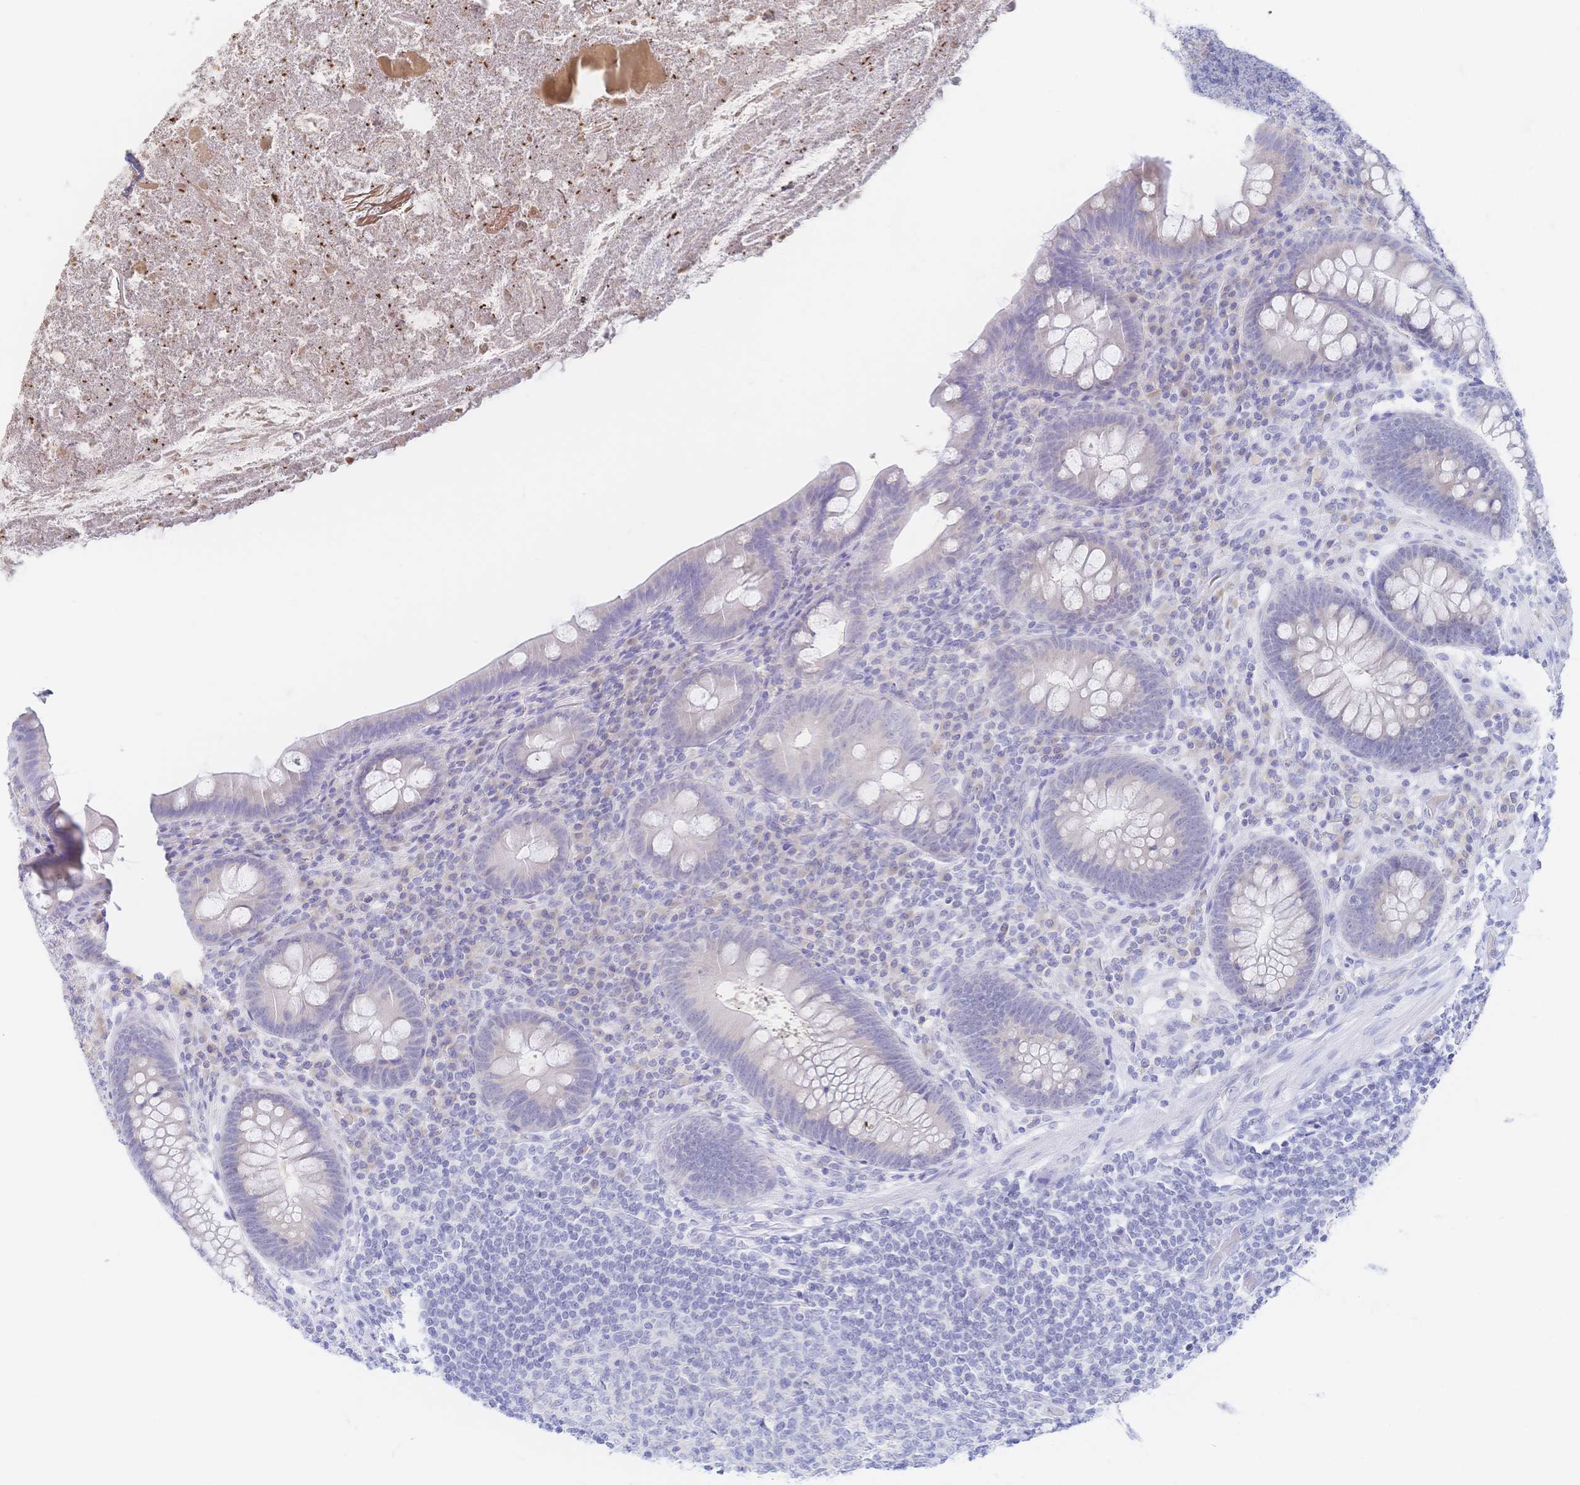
{"staining": {"intensity": "negative", "quantity": "none", "location": "none"}, "tissue": "appendix", "cell_type": "Glandular cells", "image_type": "normal", "snomed": [{"axis": "morphology", "description": "Normal tissue, NOS"}, {"axis": "topography", "description": "Appendix"}], "caption": "IHC micrograph of normal appendix: human appendix stained with DAB exhibits no significant protein positivity in glandular cells.", "gene": "SIAH3", "patient": {"sex": "male", "age": 71}}